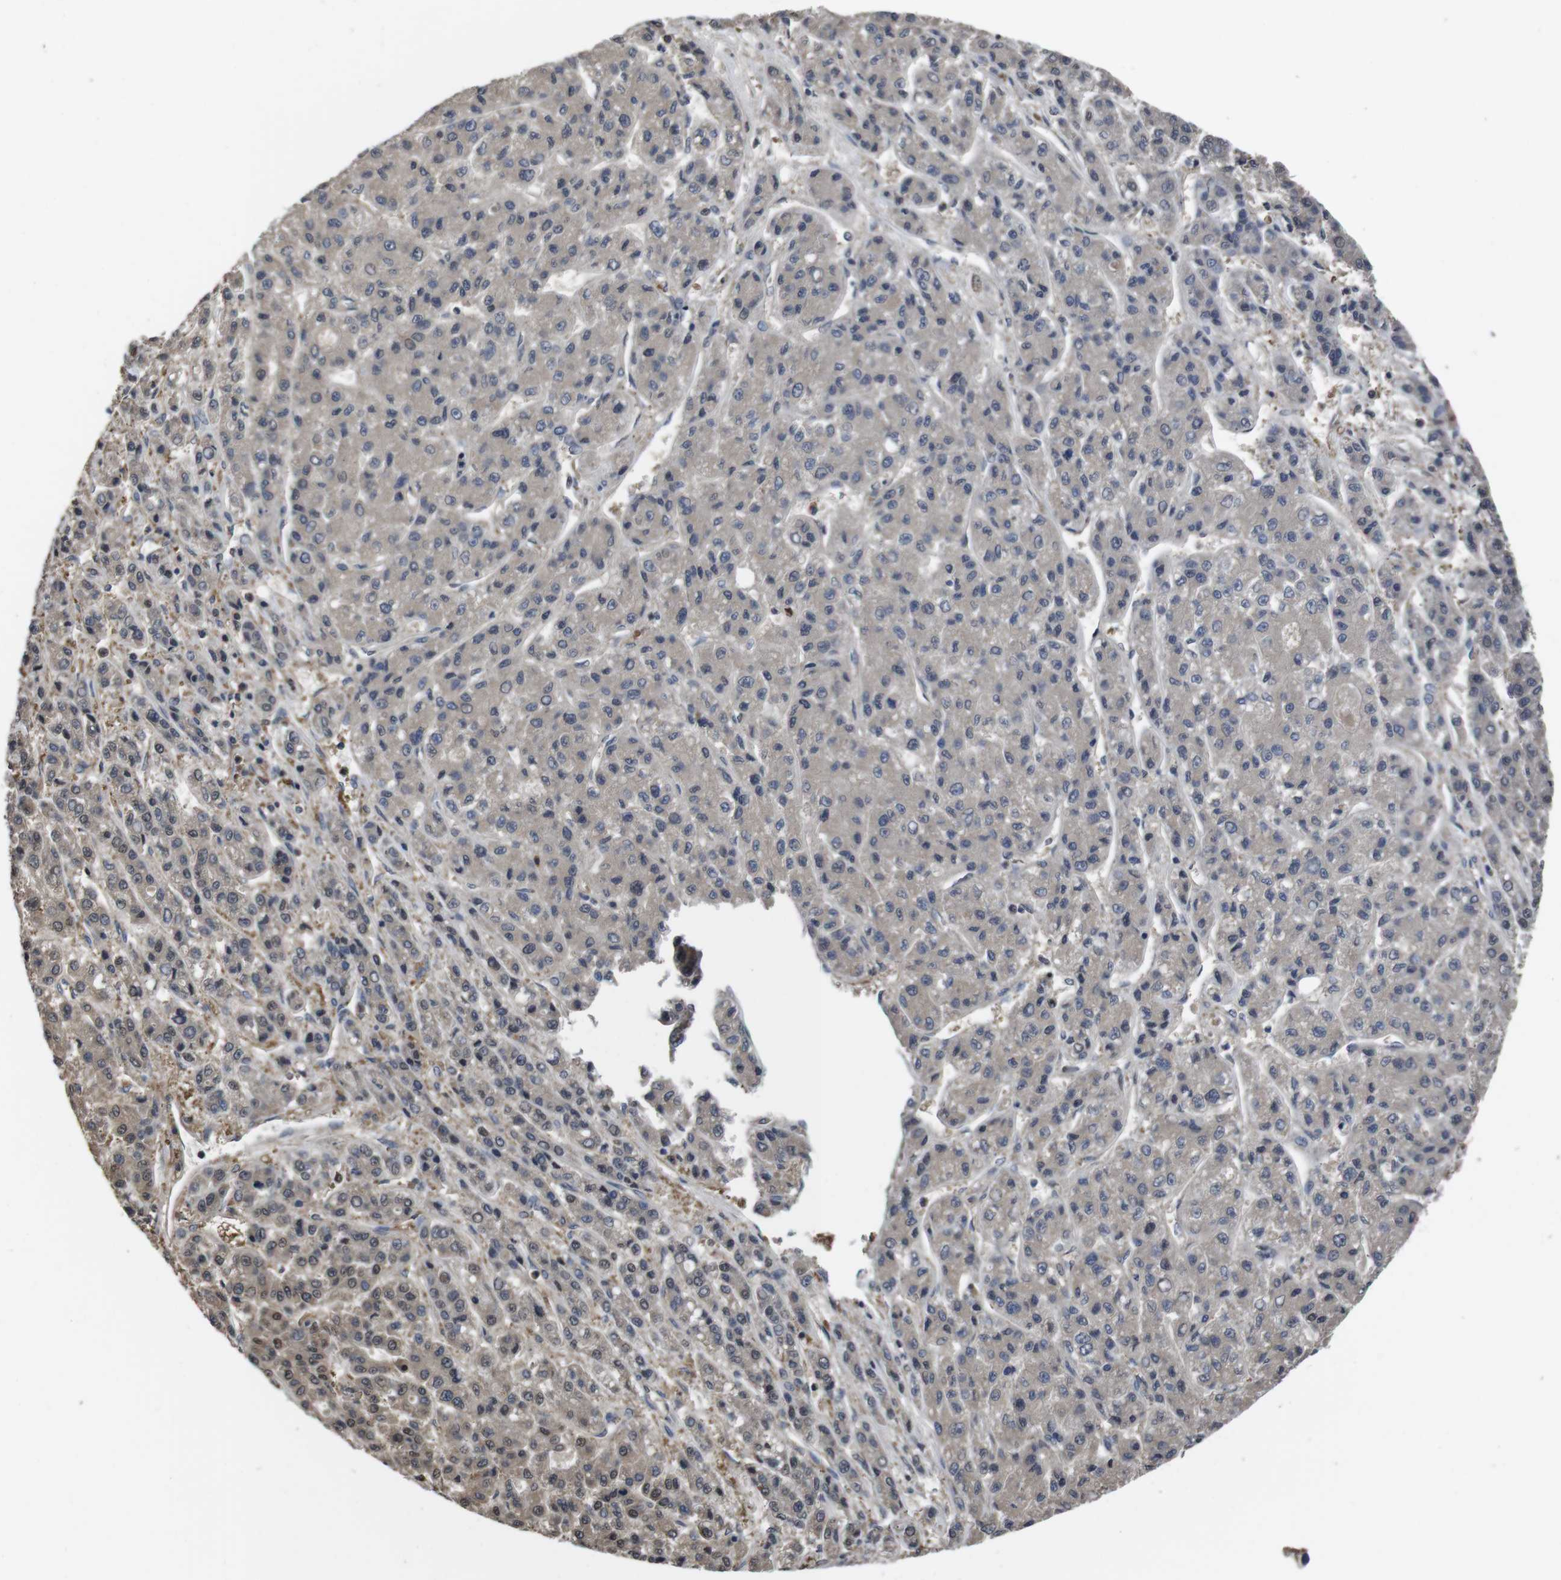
{"staining": {"intensity": "weak", "quantity": "25%-75%", "location": "cytoplasmic/membranous"}, "tissue": "liver cancer", "cell_type": "Tumor cells", "image_type": "cancer", "snomed": [{"axis": "morphology", "description": "Carcinoma, Hepatocellular, NOS"}, {"axis": "topography", "description": "Liver"}], "caption": "Protein staining of liver cancer (hepatocellular carcinoma) tissue reveals weak cytoplasmic/membranous staining in approximately 25%-75% of tumor cells.", "gene": "CXCL11", "patient": {"sex": "male", "age": 70}}